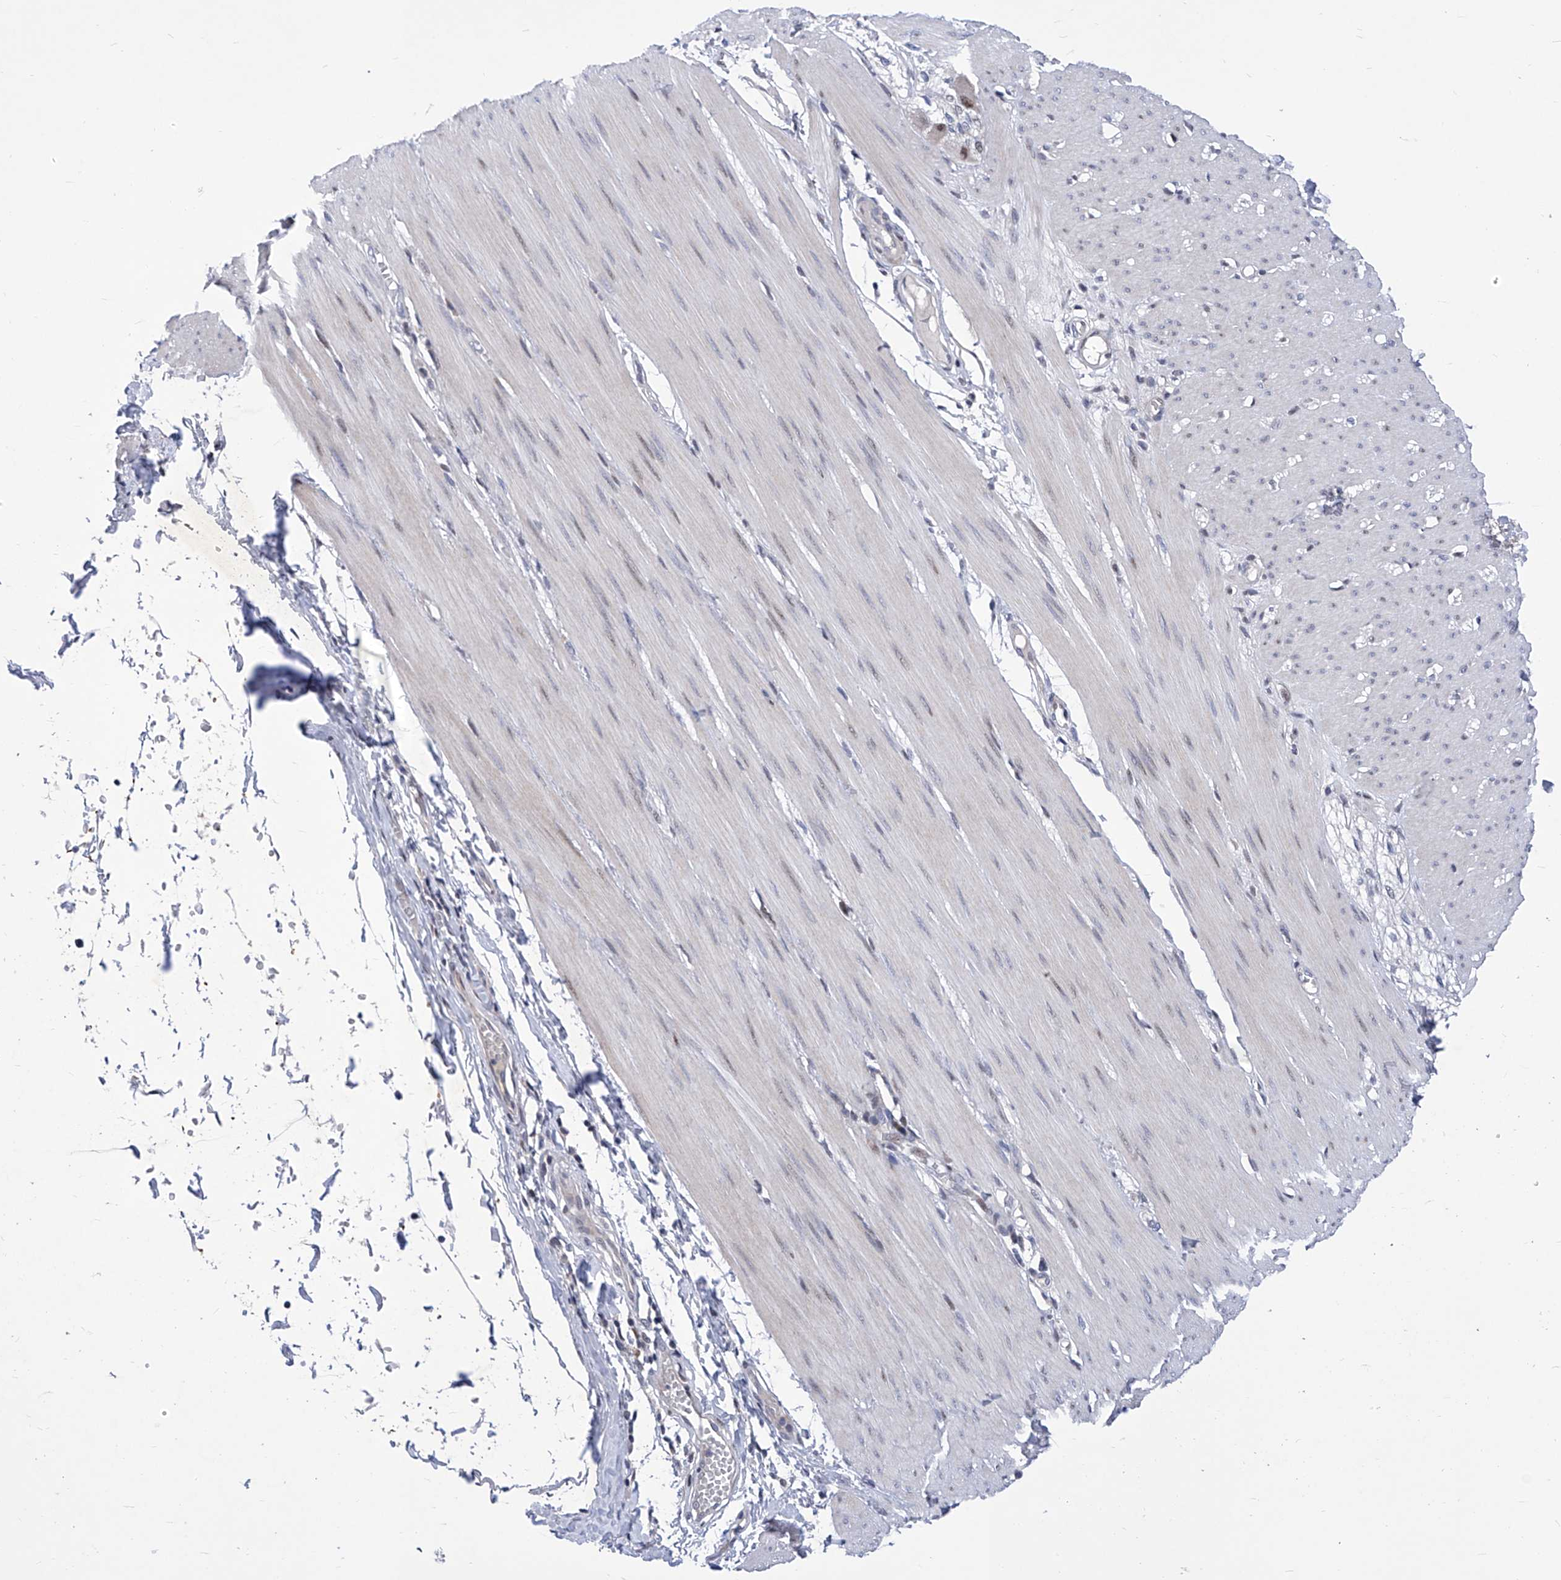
{"staining": {"intensity": "negative", "quantity": "none", "location": "none"}, "tissue": "smooth muscle", "cell_type": "Smooth muscle cells", "image_type": "normal", "snomed": [{"axis": "morphology", "description": "Normal tissue, NOS"}, {"axis": "morphology", "description": "Adenocarcinoma, NOS"}, {"axis": "topography", "description": "Colon"}, {"axis": "topography", "description": "Peripheral nerve tissue"}], "caption": "This is a histopathology image of immunohistochemistry (IHC) staining of unremarkable smooth muscle, which shows no expression in smooth muscle cells.", "gene": "NUFIP1", "patient": {"sex": "male", "age": 14}}